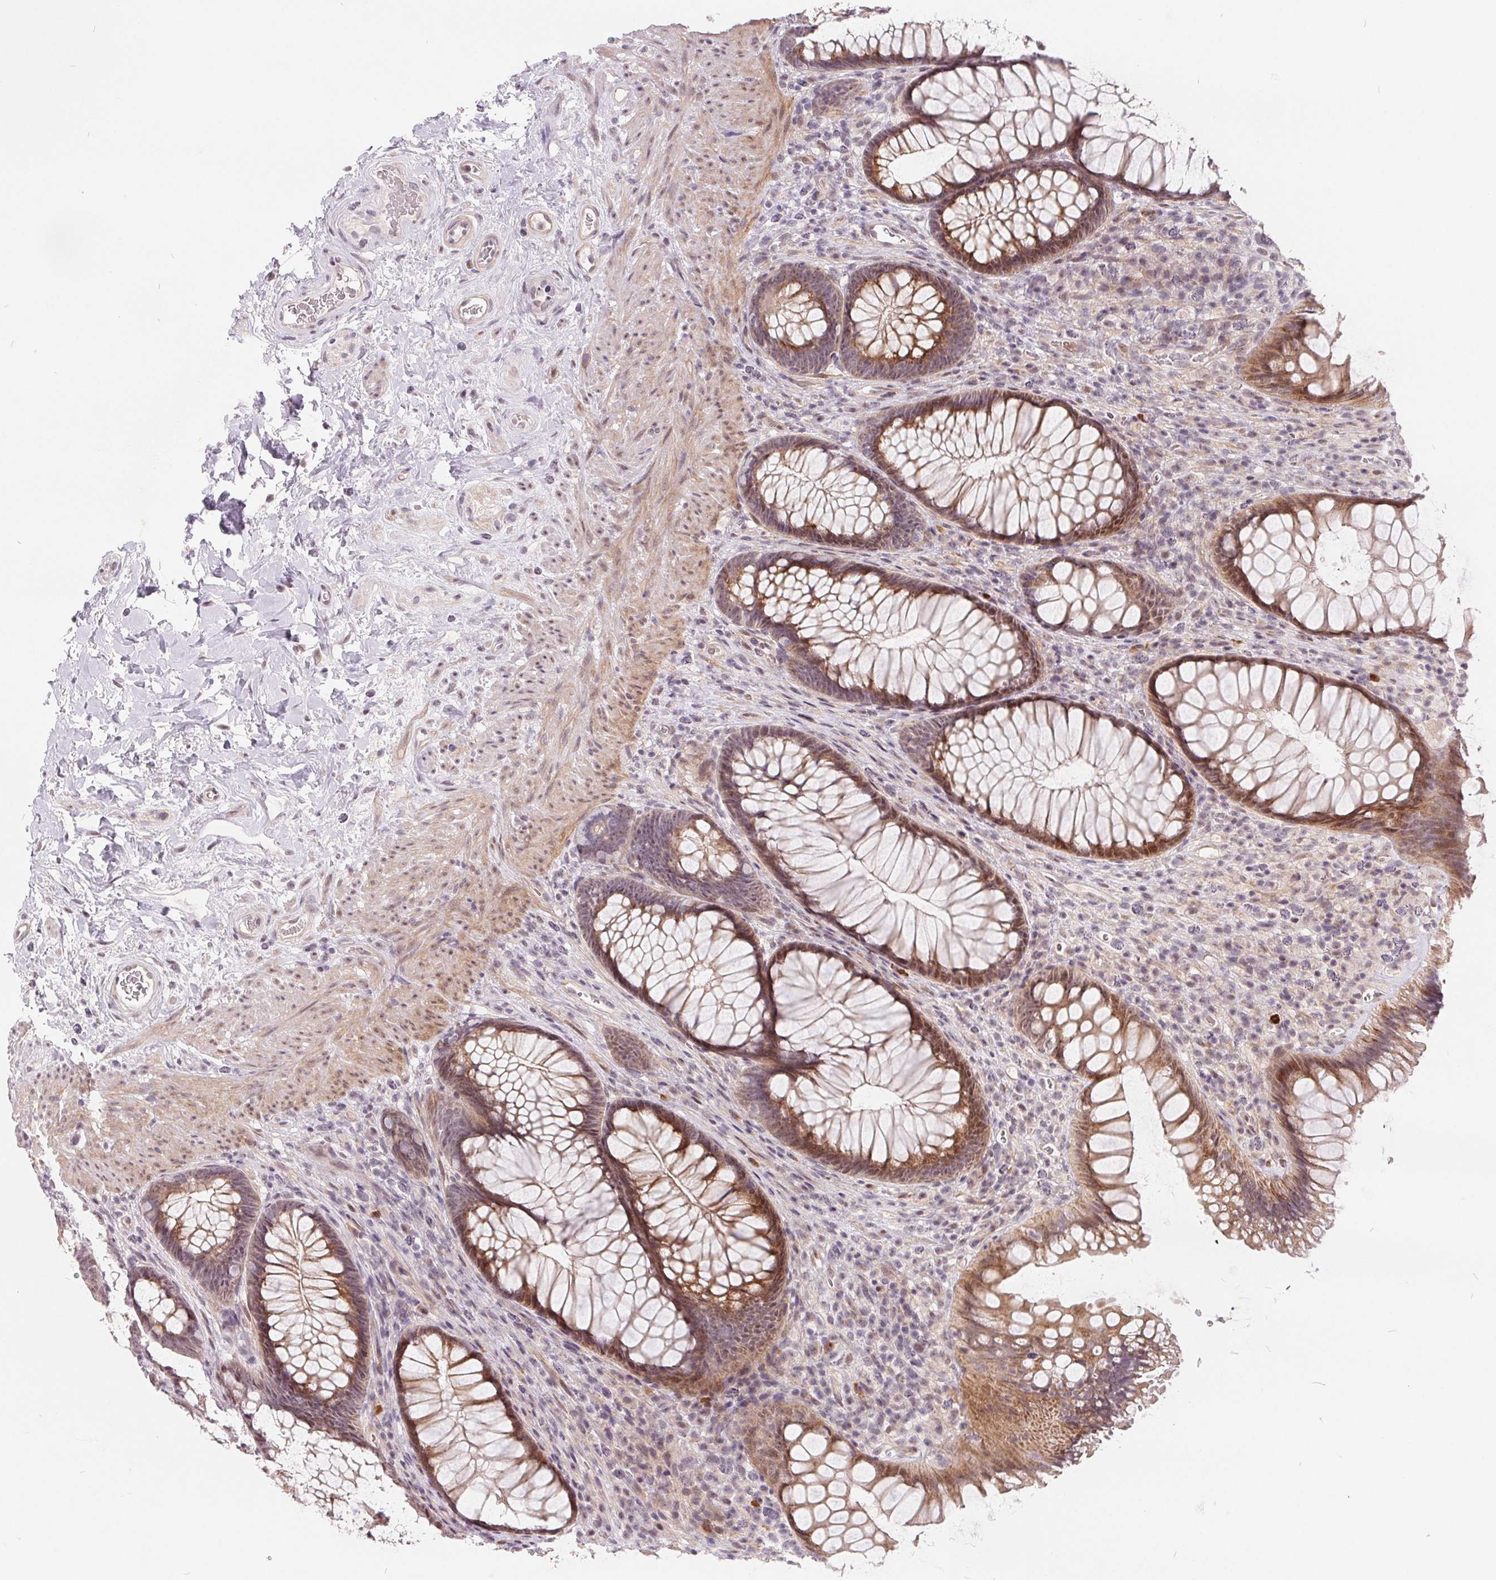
{"staining": {"intensity": "moderate", "quantity": ">75%", "location": "cytoplasmic/membranous,nuclear"}, "tissue": "rectum", "cell_type": "Glandular cells", "image_type": "normal", "snomed": [{"axis": "morphology", "description": "Normal tissue, NOS"}, {"axis": "topography", "description": "Smooth muscle"}, {"axis": "topography", "description": "Rectum"}], "caption": "Protein expression analysis of unremarkable rectum demonstrates moderate cytoplasmic/membranous,nuclear expression in approximately >75% of glandular cells. Nuclei are stained in blue.", "gene": "NRG2", "patient": {"sex": "male", "age": 53}}